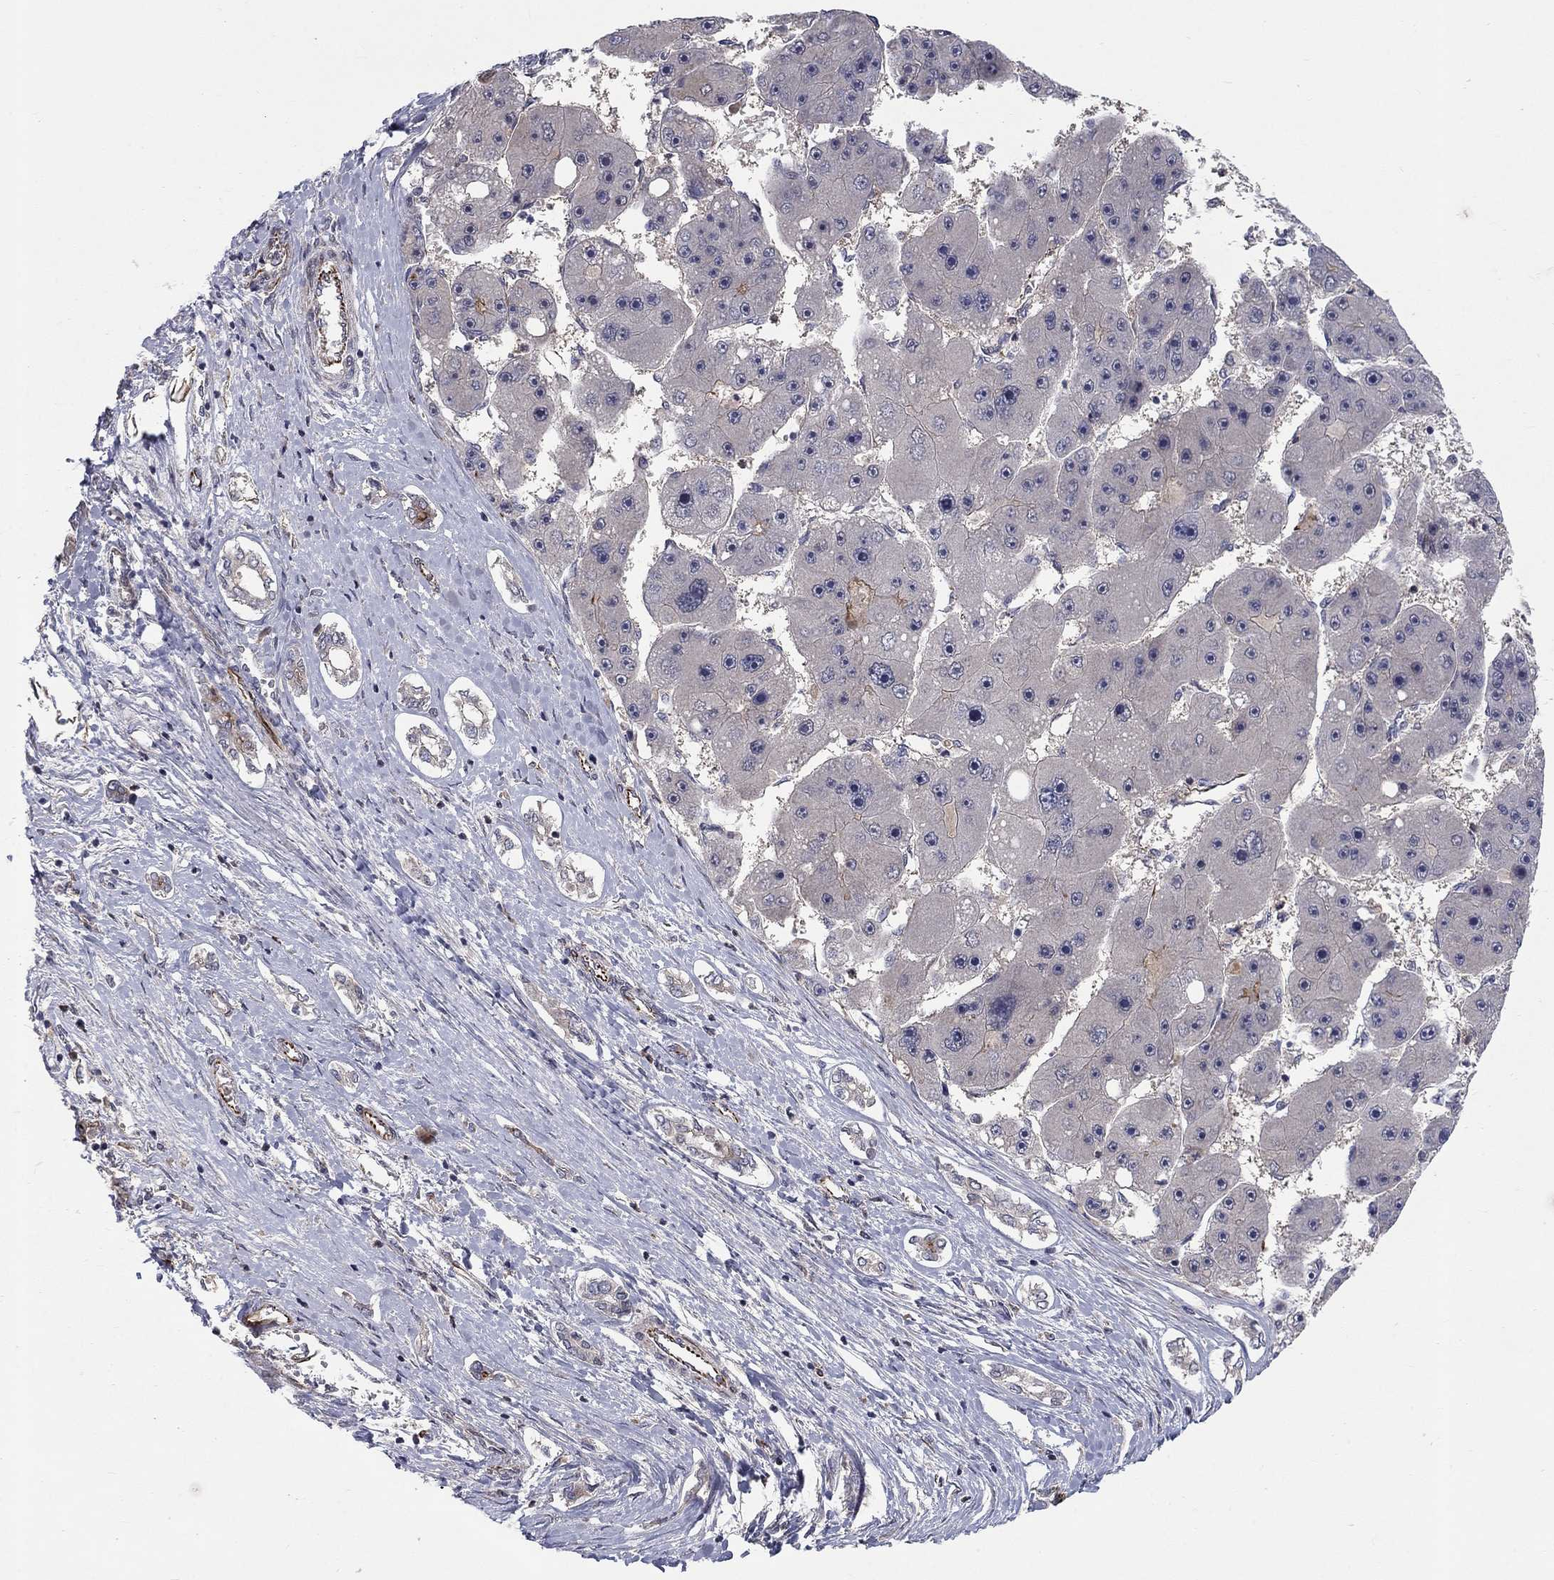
{"staining": {"intensity": "negative", "quantity": "none", "location": "none"}, "tissue": "liver cancer", "cell_type": "Tumor cells", "image_type": "cancer", "snomed": [{"axis": "morphology", "description": "Carcinoma, Hepatocellular, NOS"}, {"axis": "topography", "description": "Liver"}], "caption": "High power microscopy image of an immunohistochemistry (IHC) histopathology image of hepatocellular carcinoma (liver), revealing no significant expression in tumor cells.", "gene": "MSRA", "patient": {"sex": "female", "age": 61}}